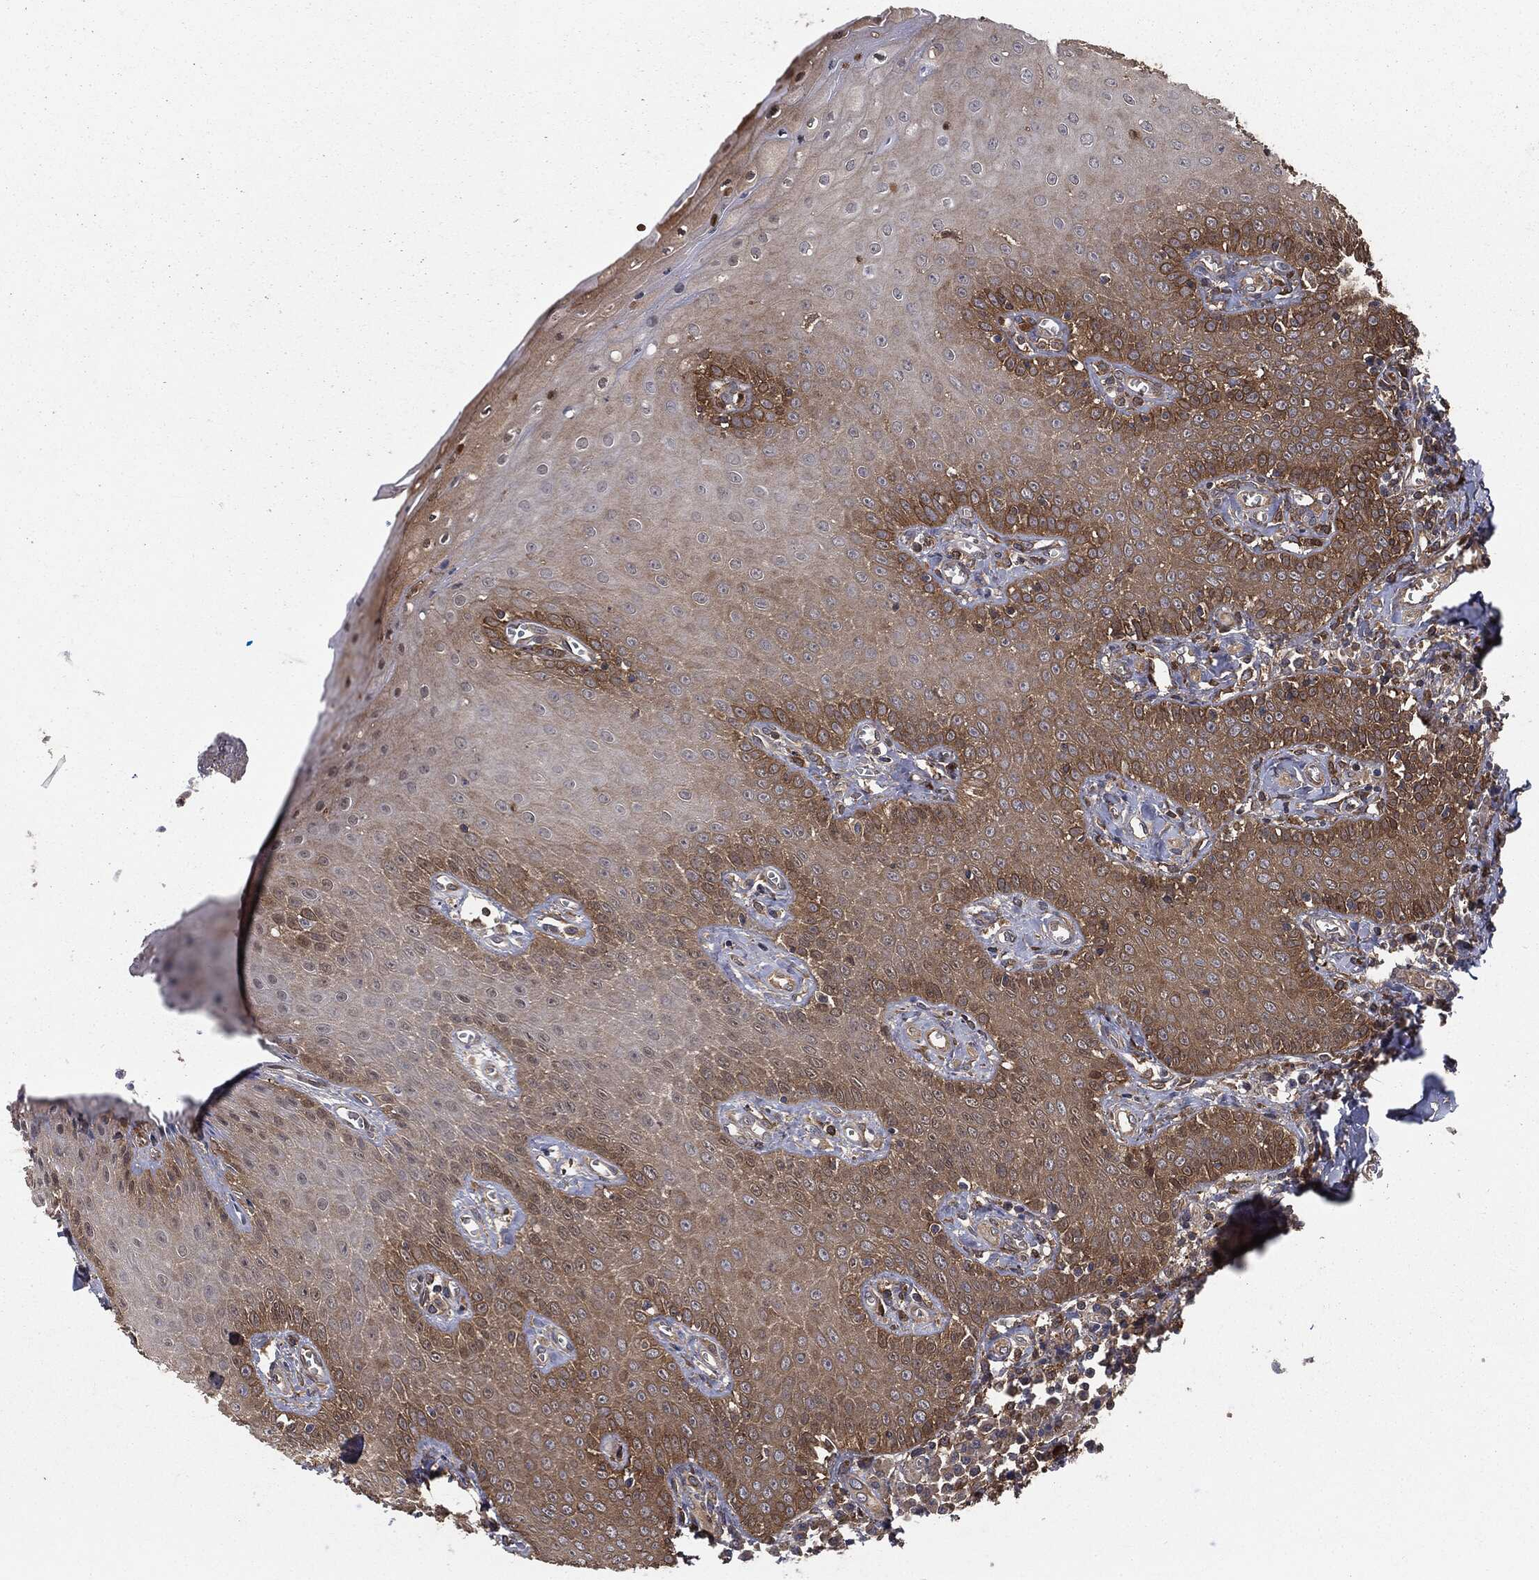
{"staining": {"intensity": "strong", "quantity": "<25%", "location": "cytoplasmic/membranous"}, "tissue": "oral mucosa", "cell_type": "Squamous epithelial cells", "image_type": "normal", "snomed": [{"axis": "morphology", "description": "Normal tissue, NOS"}, {"axis": "morphology", "description": "Squamous cell carcinoma, NOS"}, {"axis": "topography", "description": "Oral tissue"}, {"axis": "topography", "description": "Head-Neck"}], "caption": "About <25% of squamous epithelial cells in benign human oral mucosa demonstrate strong cytoplasmic/membranous protein expression as visualized by brown immunohistochemical staining.", "gene": "GNB5", "patient": {"sex": "female", "age": 74}}